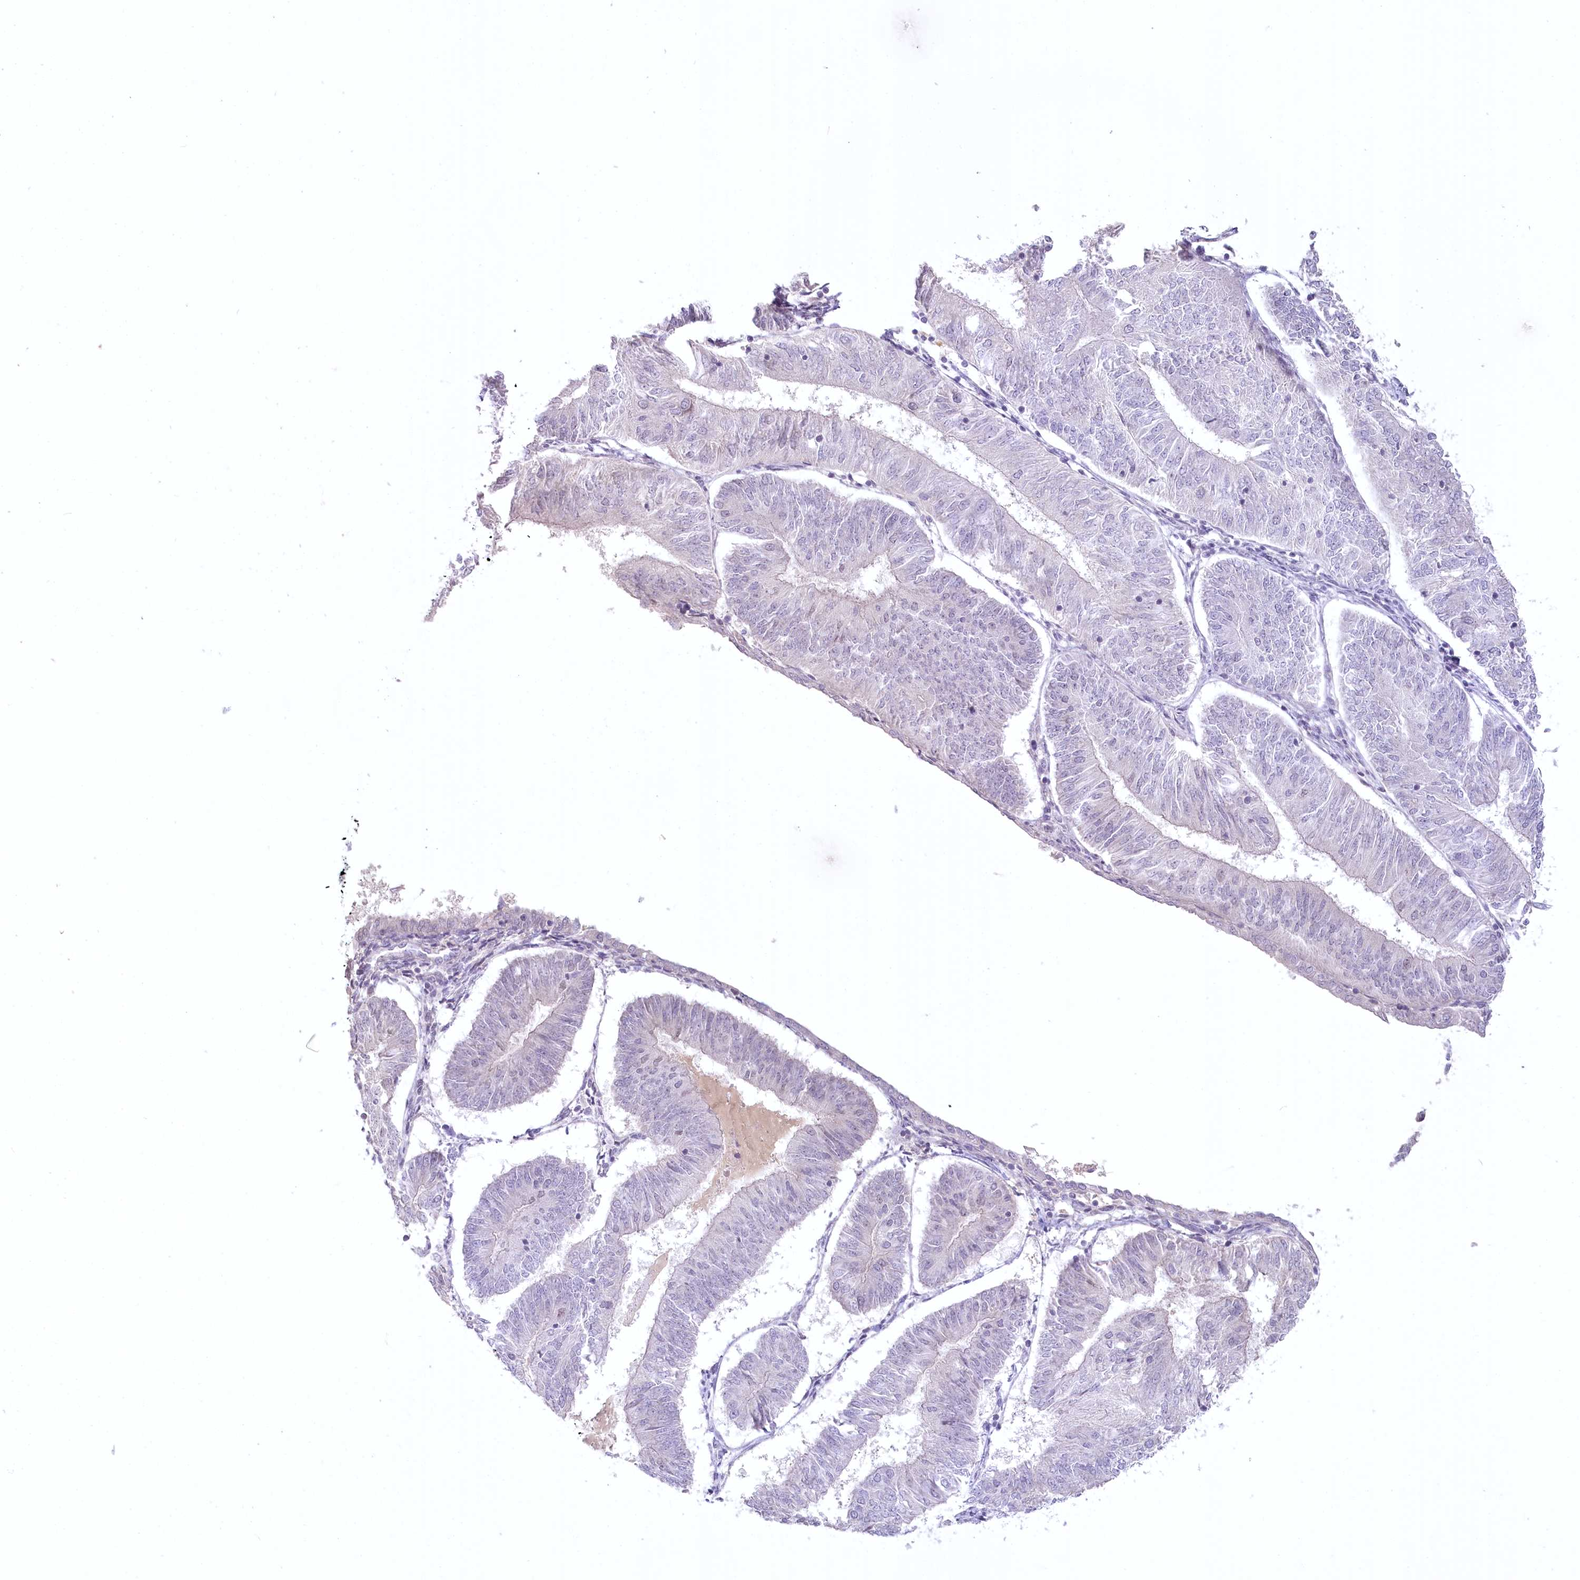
{"staining": {"intensity": "negative", "quantity": "none", "location": "none"}, "tissue": "endometrial cancer", "cell_type": "Tumor cells", "image_type": "cancer", "snomed": [{"axis": "morphology", "description": "Adenocarcinoma, NOS"}, {"axis": "topography", "description": "Endometrium"}], "caption": "DAB (3,3'-diaminobenzidine) immunohistochemical staining of human endometrial cancer demonstrates no significant positivity in tumor cells. (Stains: DAB (3,3'-diaminobenzidine) immunohistochemistry (IHC) with hematoxylin counter stain, Microscopy: brightfield microscopy at high magnification).", "gene": "USP11", "patient": {"sex": "female", "age": 58}}